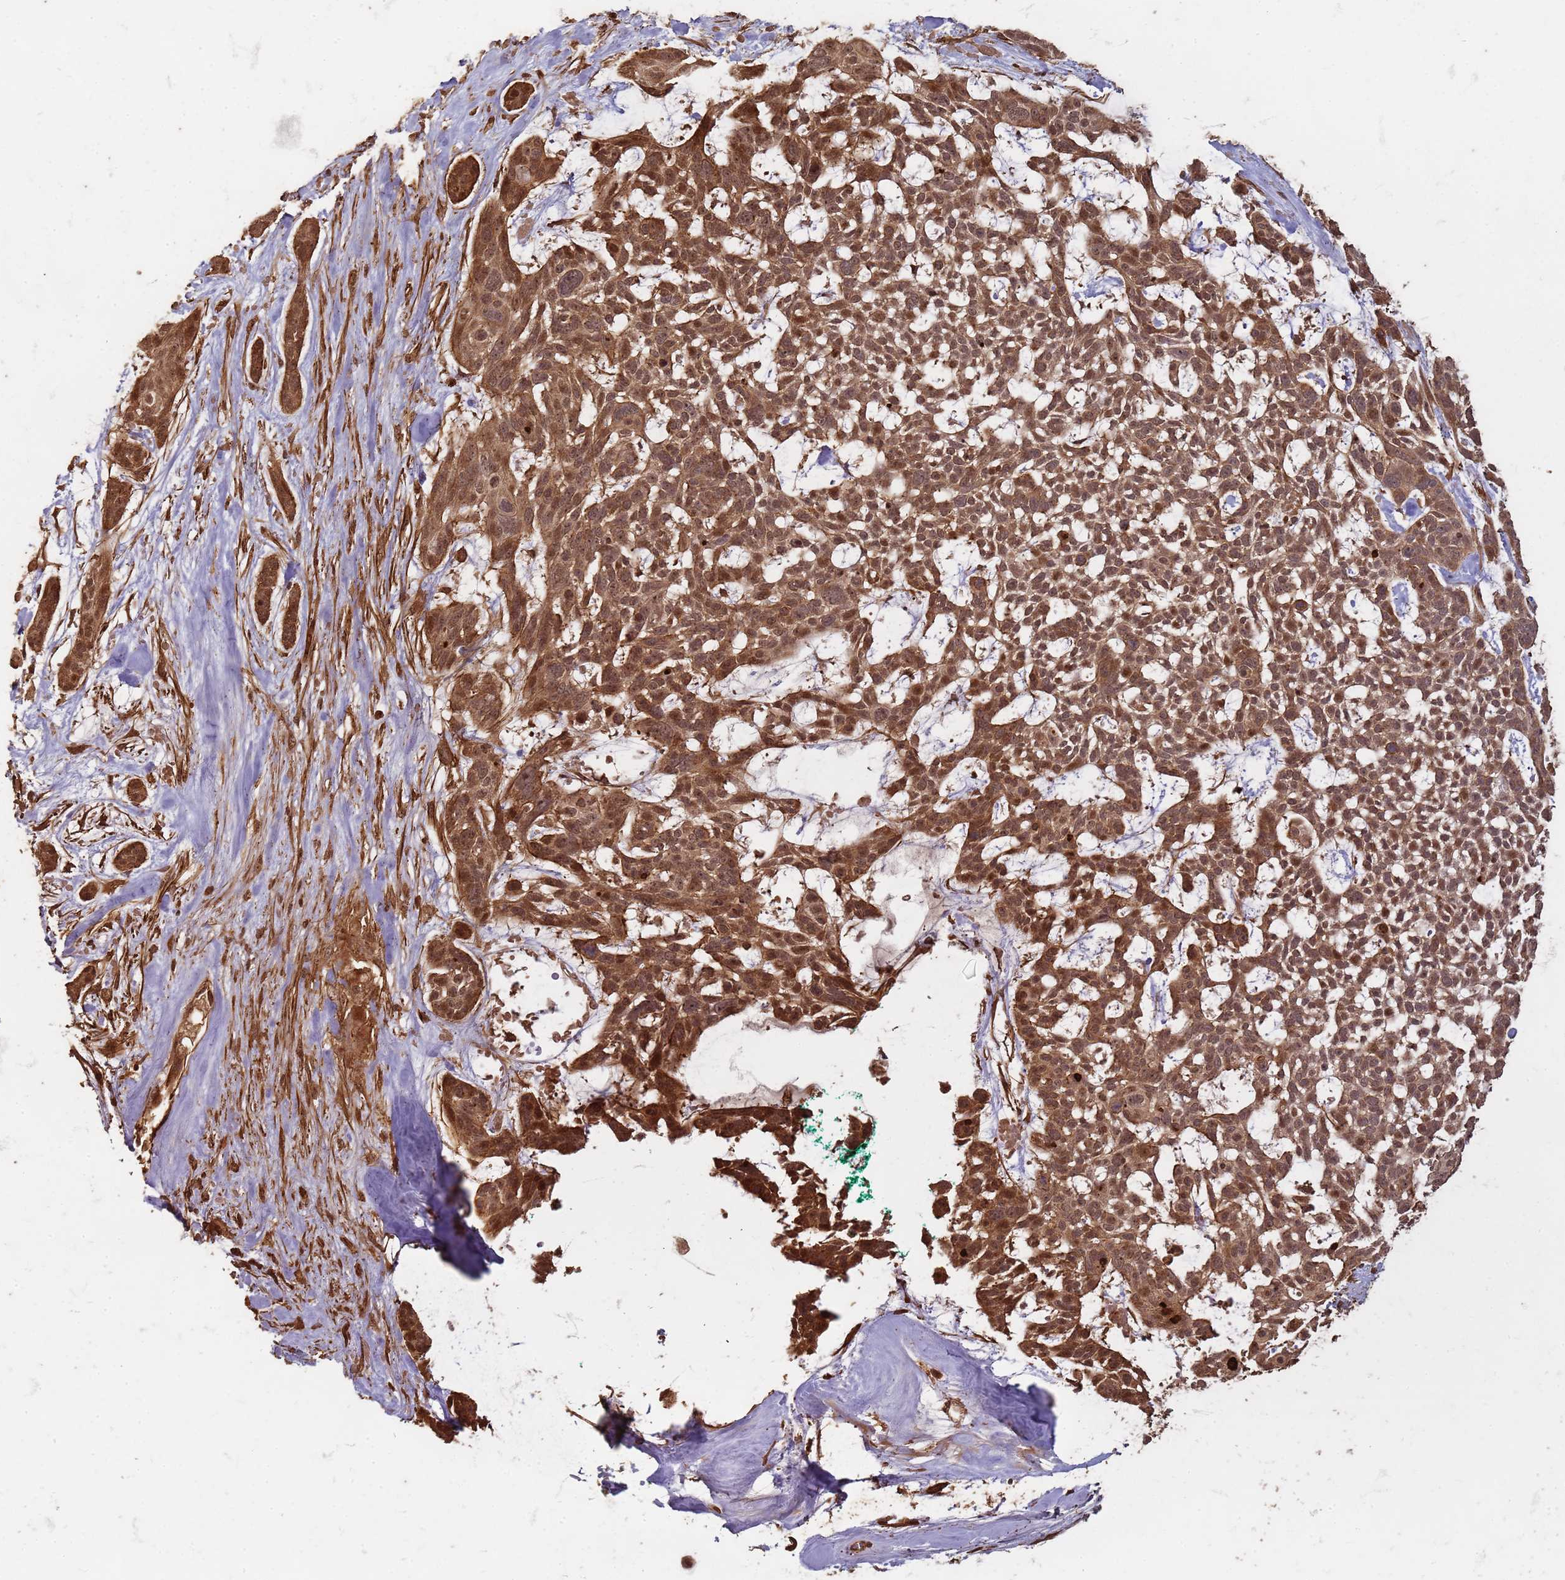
{"staining": {"intensity": "moderate", "quantity": ">75%", "location": "cytoplasmic/membranous,nuclear"}, "tissue": "skin cancer", "cell_type": "Tumor cells", "image_type": "cancer", "snomed": [{"axis": "morphology", "description": "Basal cell carcinoma"}, {"axis": "topography", "description": "Skin"}], "caption": "IHC staining of basal cell carcinoma (skin), which displays medium levels of moderate cytoplasmic/membranous and nuclear positivity in about >75% of tumor cells indicating moderate cytoplasmic/membranous and nuclear protein expression. The staining was performed using DAB (3,3'-diaminobenzidine) (brown) for protein detection and nuclei were counterstained in hematoxylin (blue).", "gene": "KIF26A", "patient": {"sex": "male", "age": 88}}